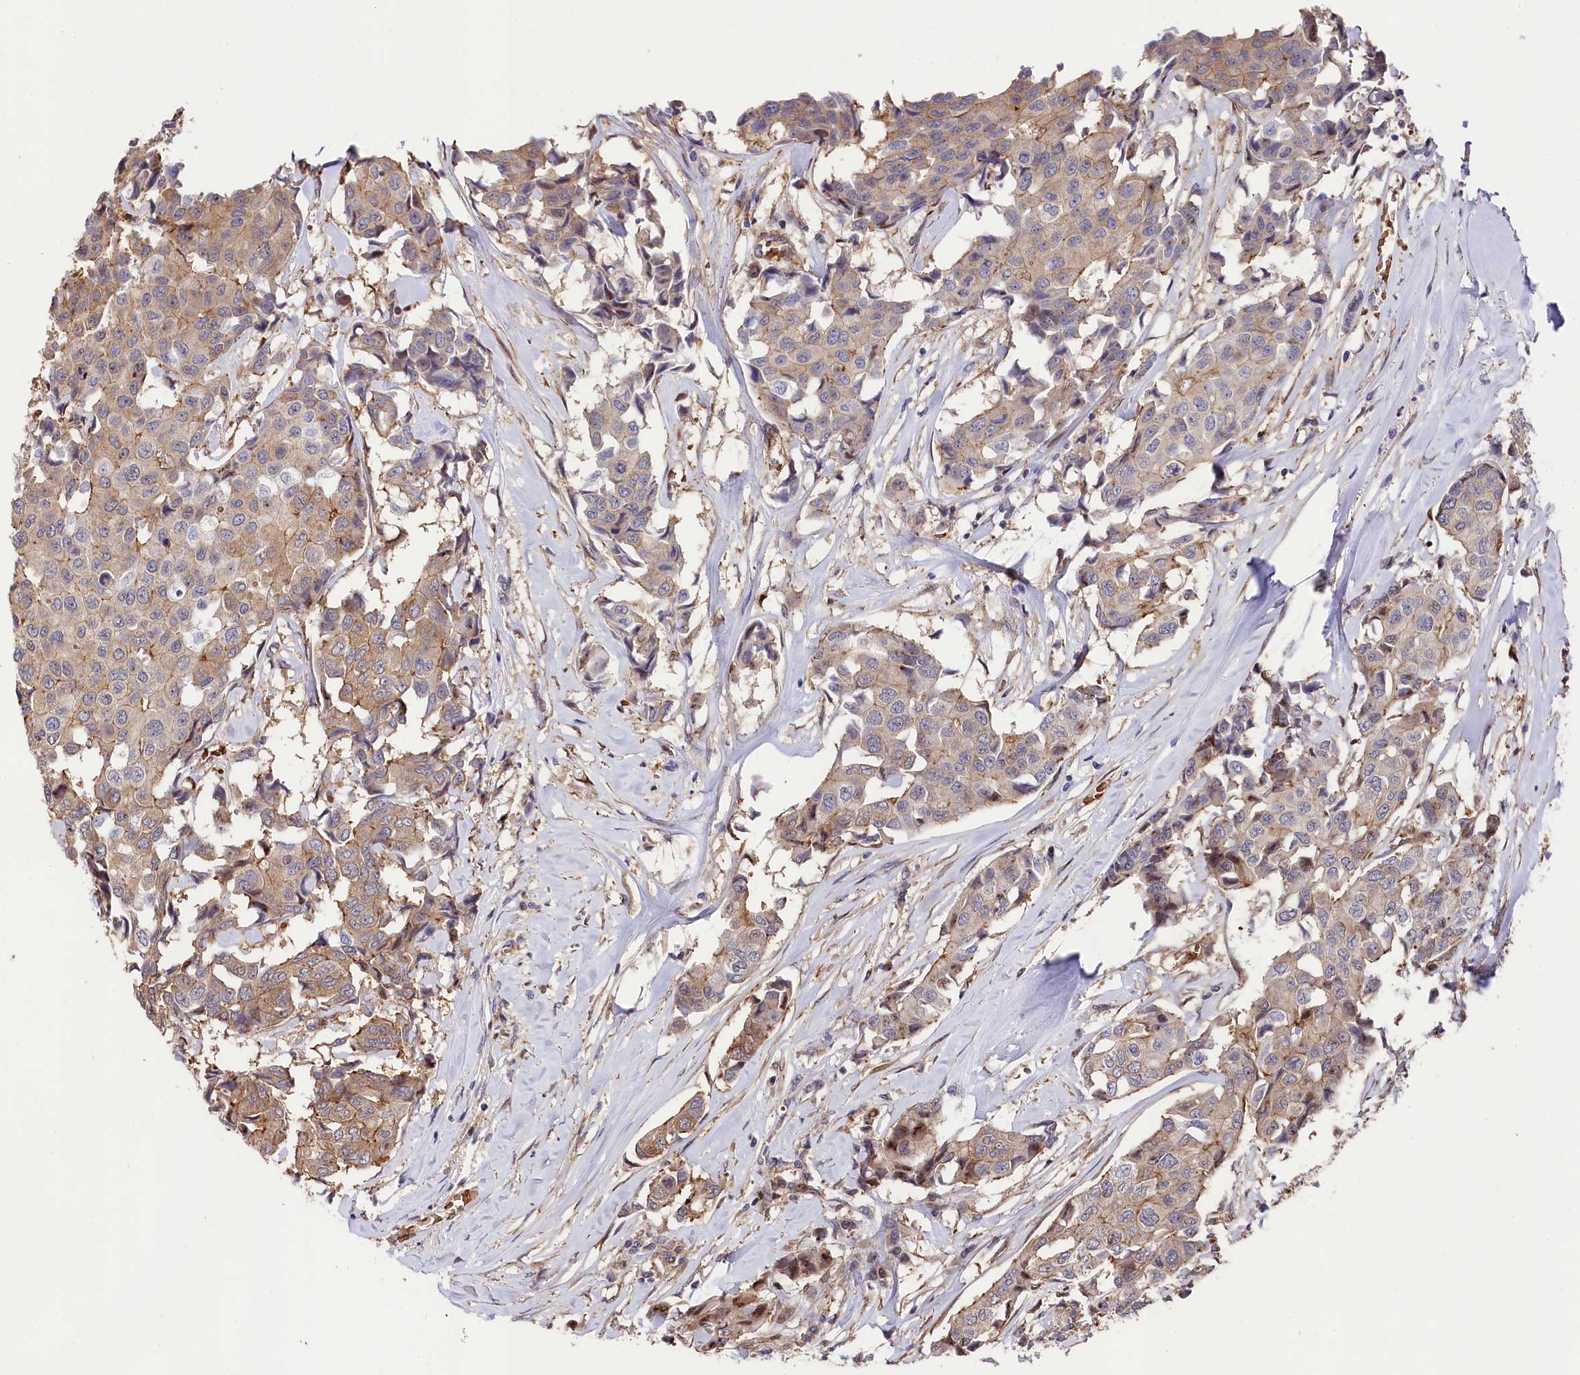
{"staining": {"intensity": "moderate", "quantity": "<25%", "location": "cytoplasmic/membranous"}, "tissue": "breast cancer", "cell_type": "Tumor cells", "image_type": "cancer", "snomed": [{"axis": "morphology", "description": "Duct carcinoma"}, {"axis": "topography", "description": "Breast"}], "caption": "A low amount of moderate cytoplasmic/membranous positivity is seen in about <25% of tumor cells in breast cancer (invasive ductal carcinoma) tissue. Nuclei are stained in blue.", "gene": "TNKS1BP1", "patient": {"sex": "female", "age": 80}}